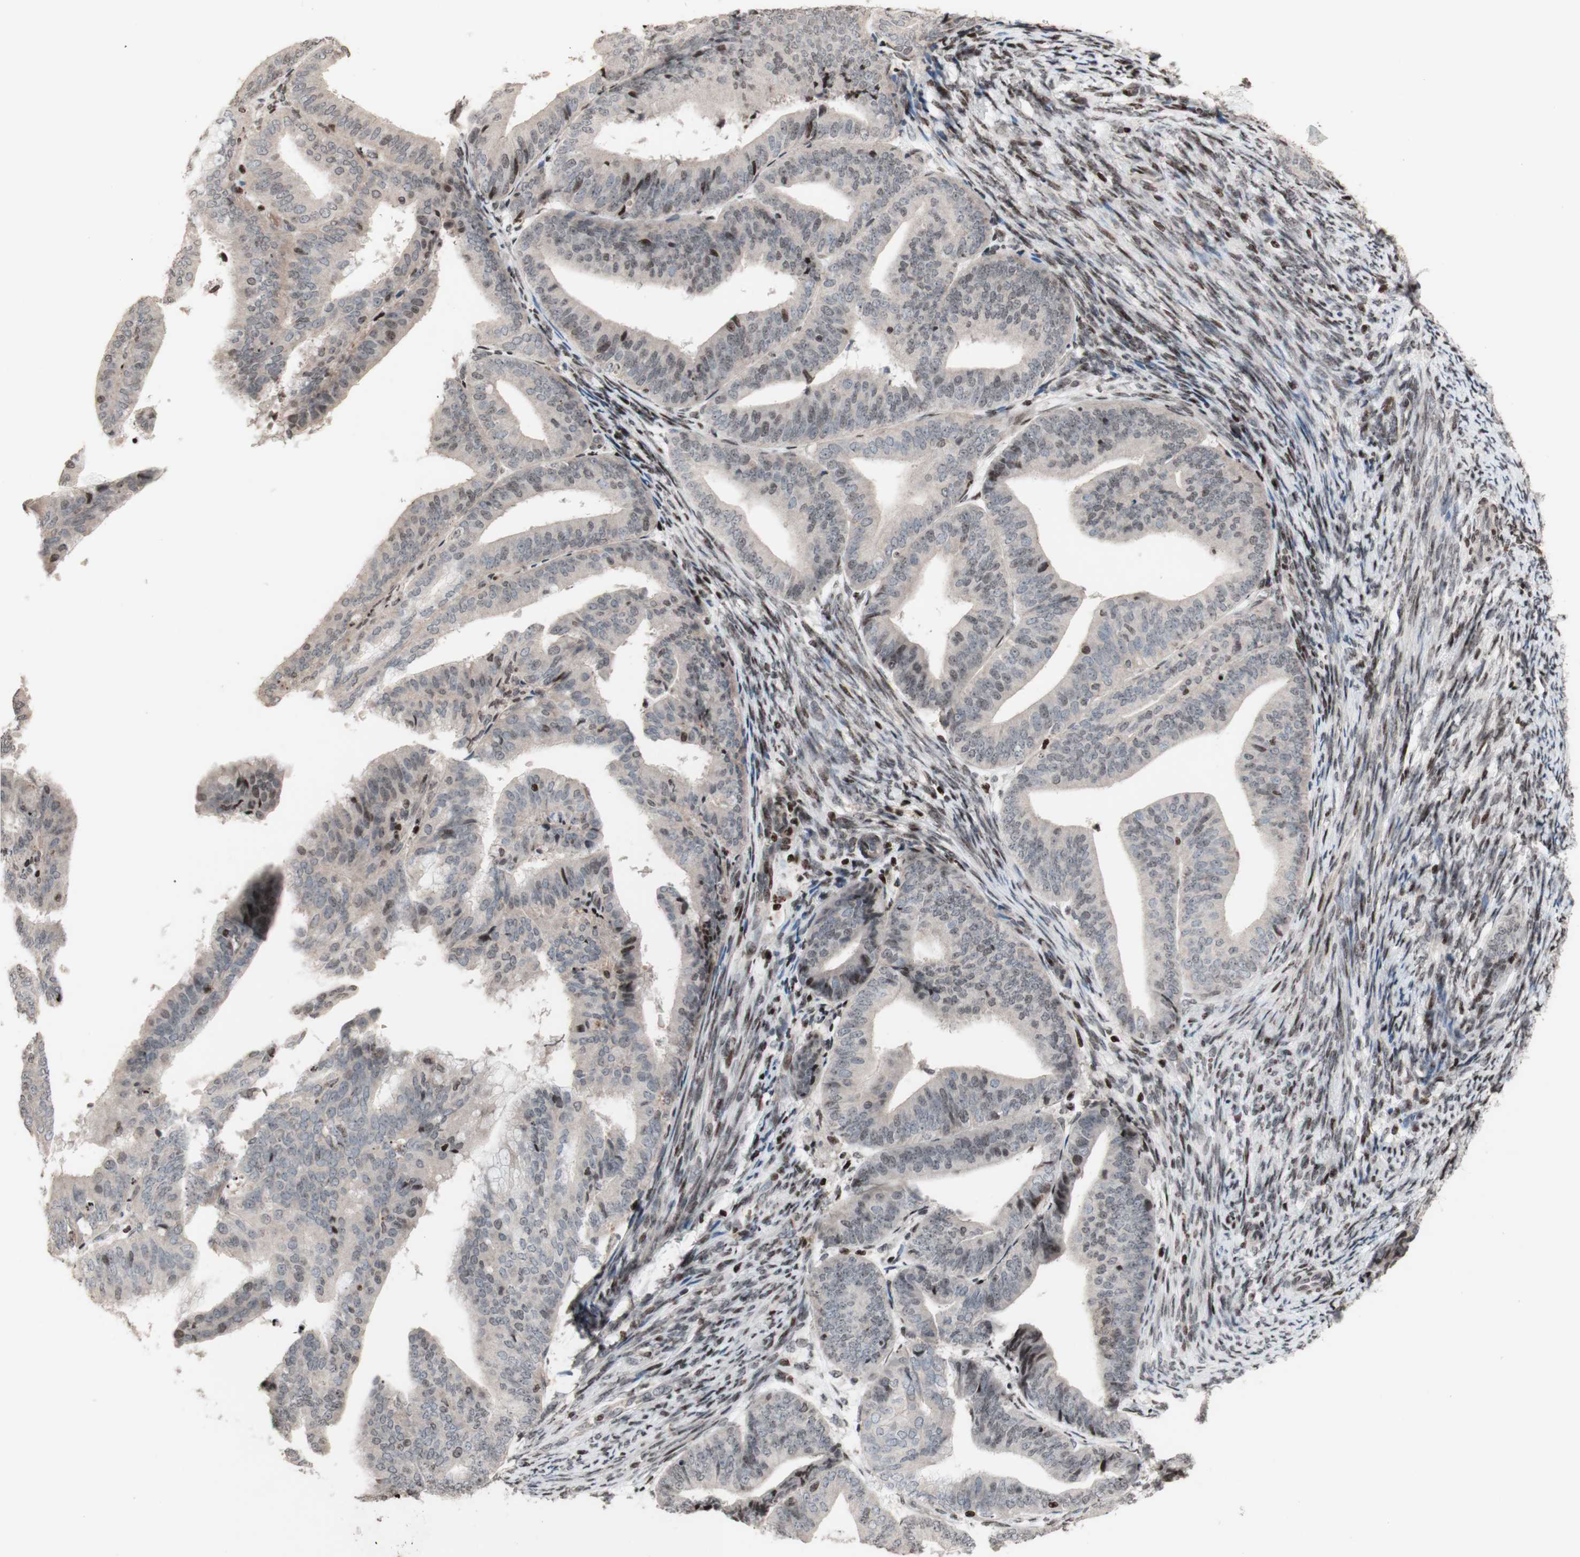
{"staining": {"intensity": "negative", "quantity": "none", "location": "none"}, "tissue": "endometrial cancer", "cell_type": "Tumor cells", "image_type": "cancer", "snomed": [{"axis": "morphology", "description": "Adenocarcinoma, NOS"}, {"axis": "topography", "description": "Endometrium"}], "caption": "IHC photomicrograph of human adenocarcinoma (endometrial) stained for a protein (brown), which demonstrates no expression in tumor cells. (Stains: DAB immunohistochemistry (IHC) with hematoxylin counter stain, Microscopy: brightfield microscopy at high magnification).", "gene": "POLA1", "patient": {"sex": "female", "age": 63}}